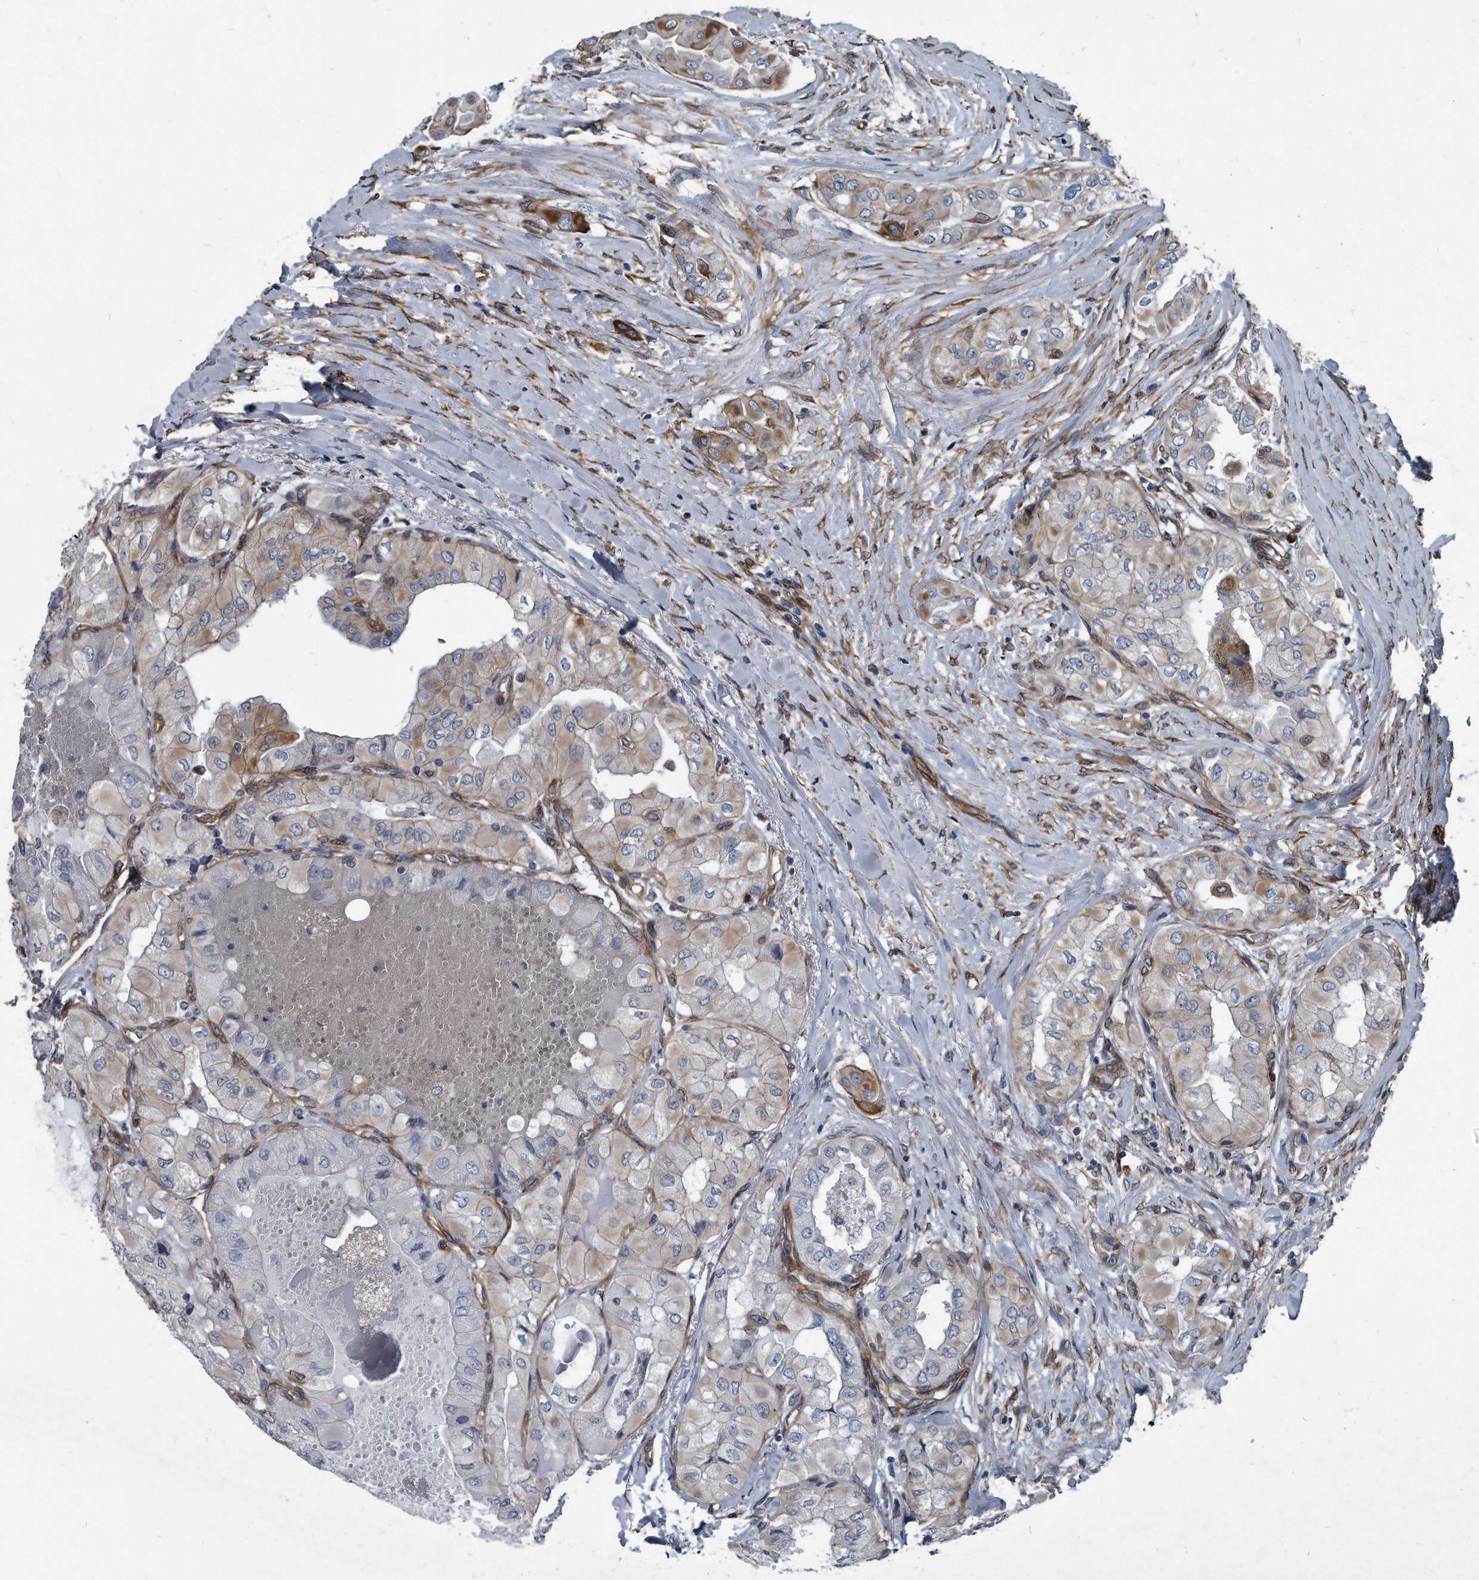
{"staining": {"intensity": "weak", "quantity": "<25%", "location": "cytoplasmic/membranous"}, "tissue": "thyroid cancer", "cell_type": "Tumor cells", "image_type": "cancer", "snomed": [{"axis": "morphology", "description": "Papillary adenocarcinoma, NOS"}, {"axis": "topography", "description": "Thyroid gland"}], "caption": "The immunohistochemistry (IHC) photomicrograph has no significant staining in tumor cells of papillary adenocarcinoma (thyroid) tissue.", "gene": "PLEC", "patient": {"sex": "female", "age": 59}}